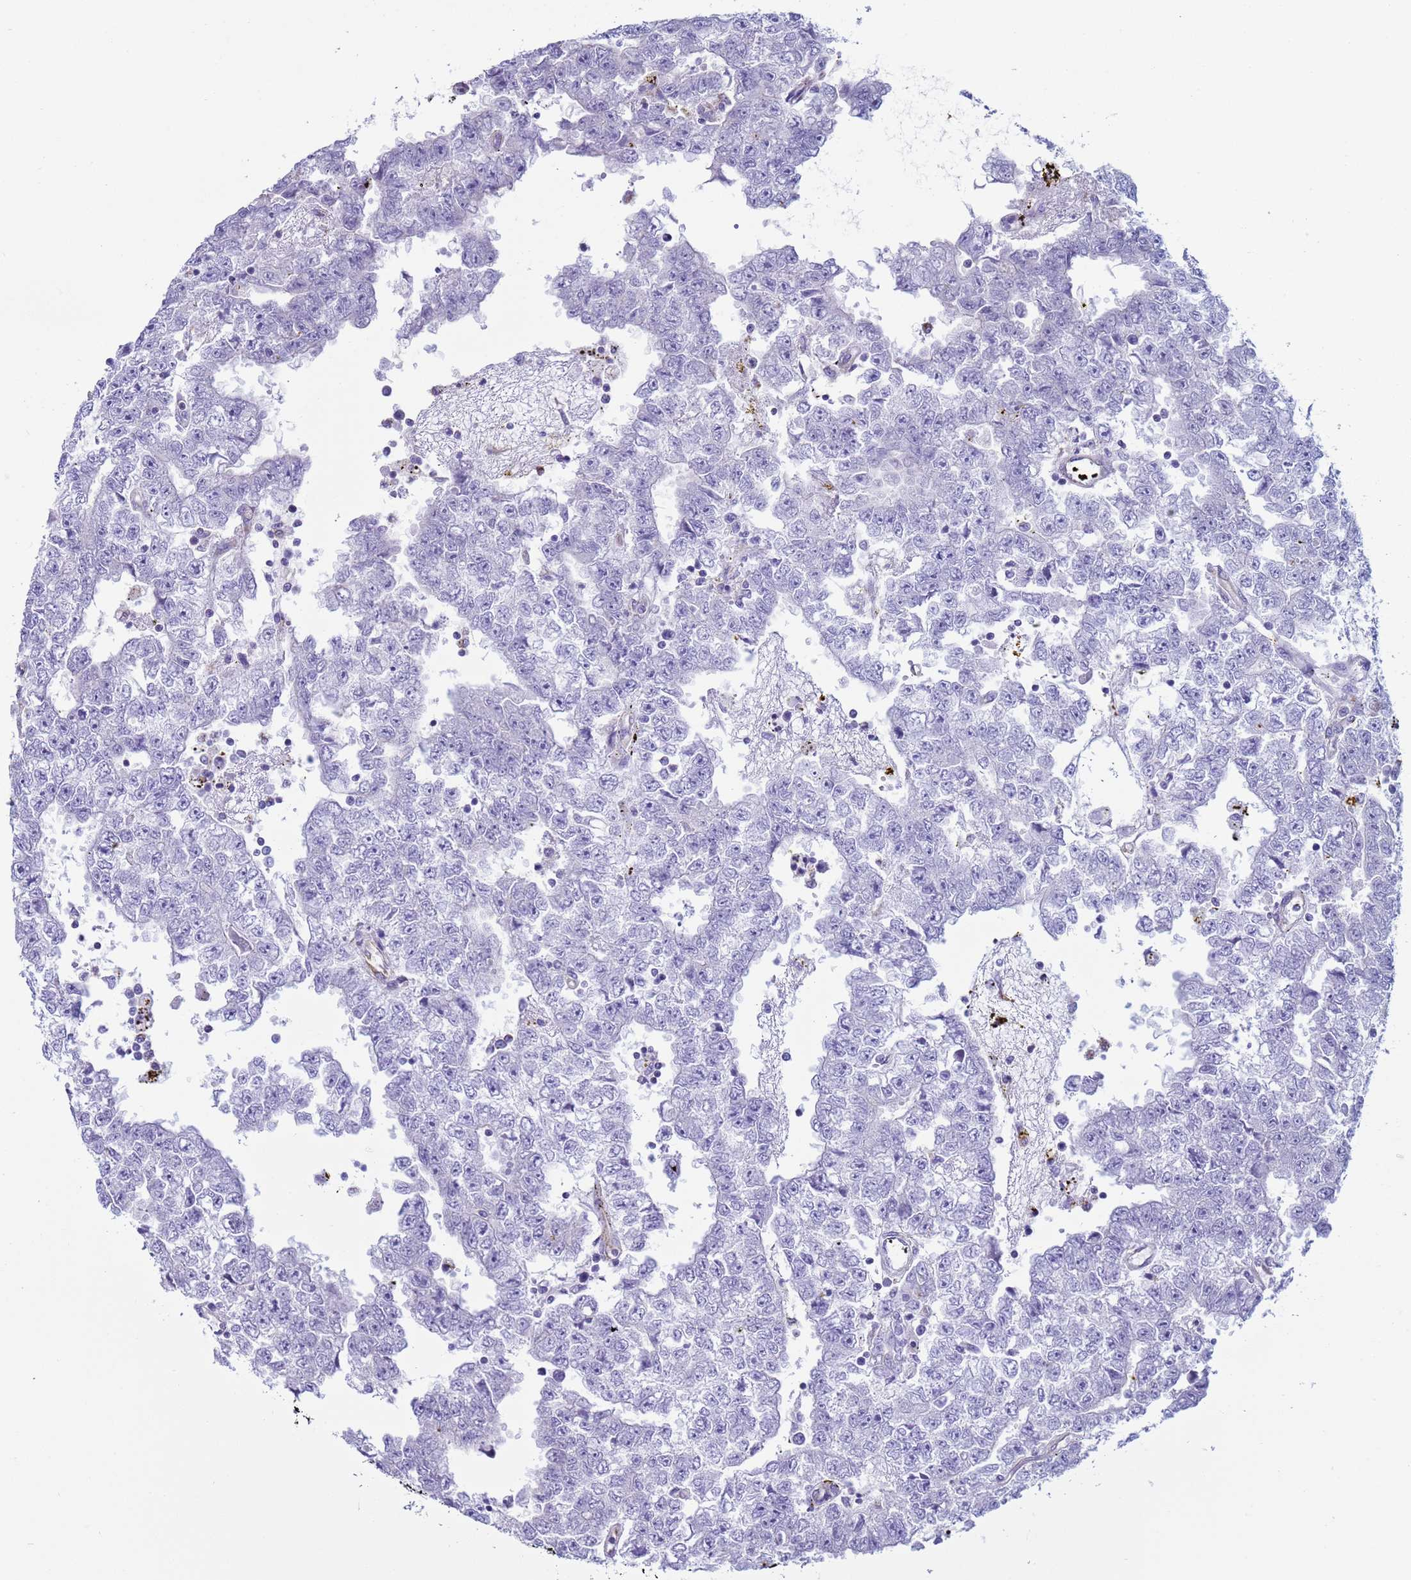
{"staining": {"intensity": "negative", "quantity": "none", "location": "none"}, "tissue": "testis cancer", "cell_type": "Tumor cells", "image_type": "cancer", "snomed": [{"axis": "morphology", "description": "Carcinoma, Embryonal, NOS"}, {"axis": "topography", "description": "Testis"}], "caption": "A micrograph of human embryonal carcinoma (testis) is negative for staining in tumor cells. Nuclei are stained in blue.", "gene": "NCALD", "patient": {"sex": "male", "age": 25}}